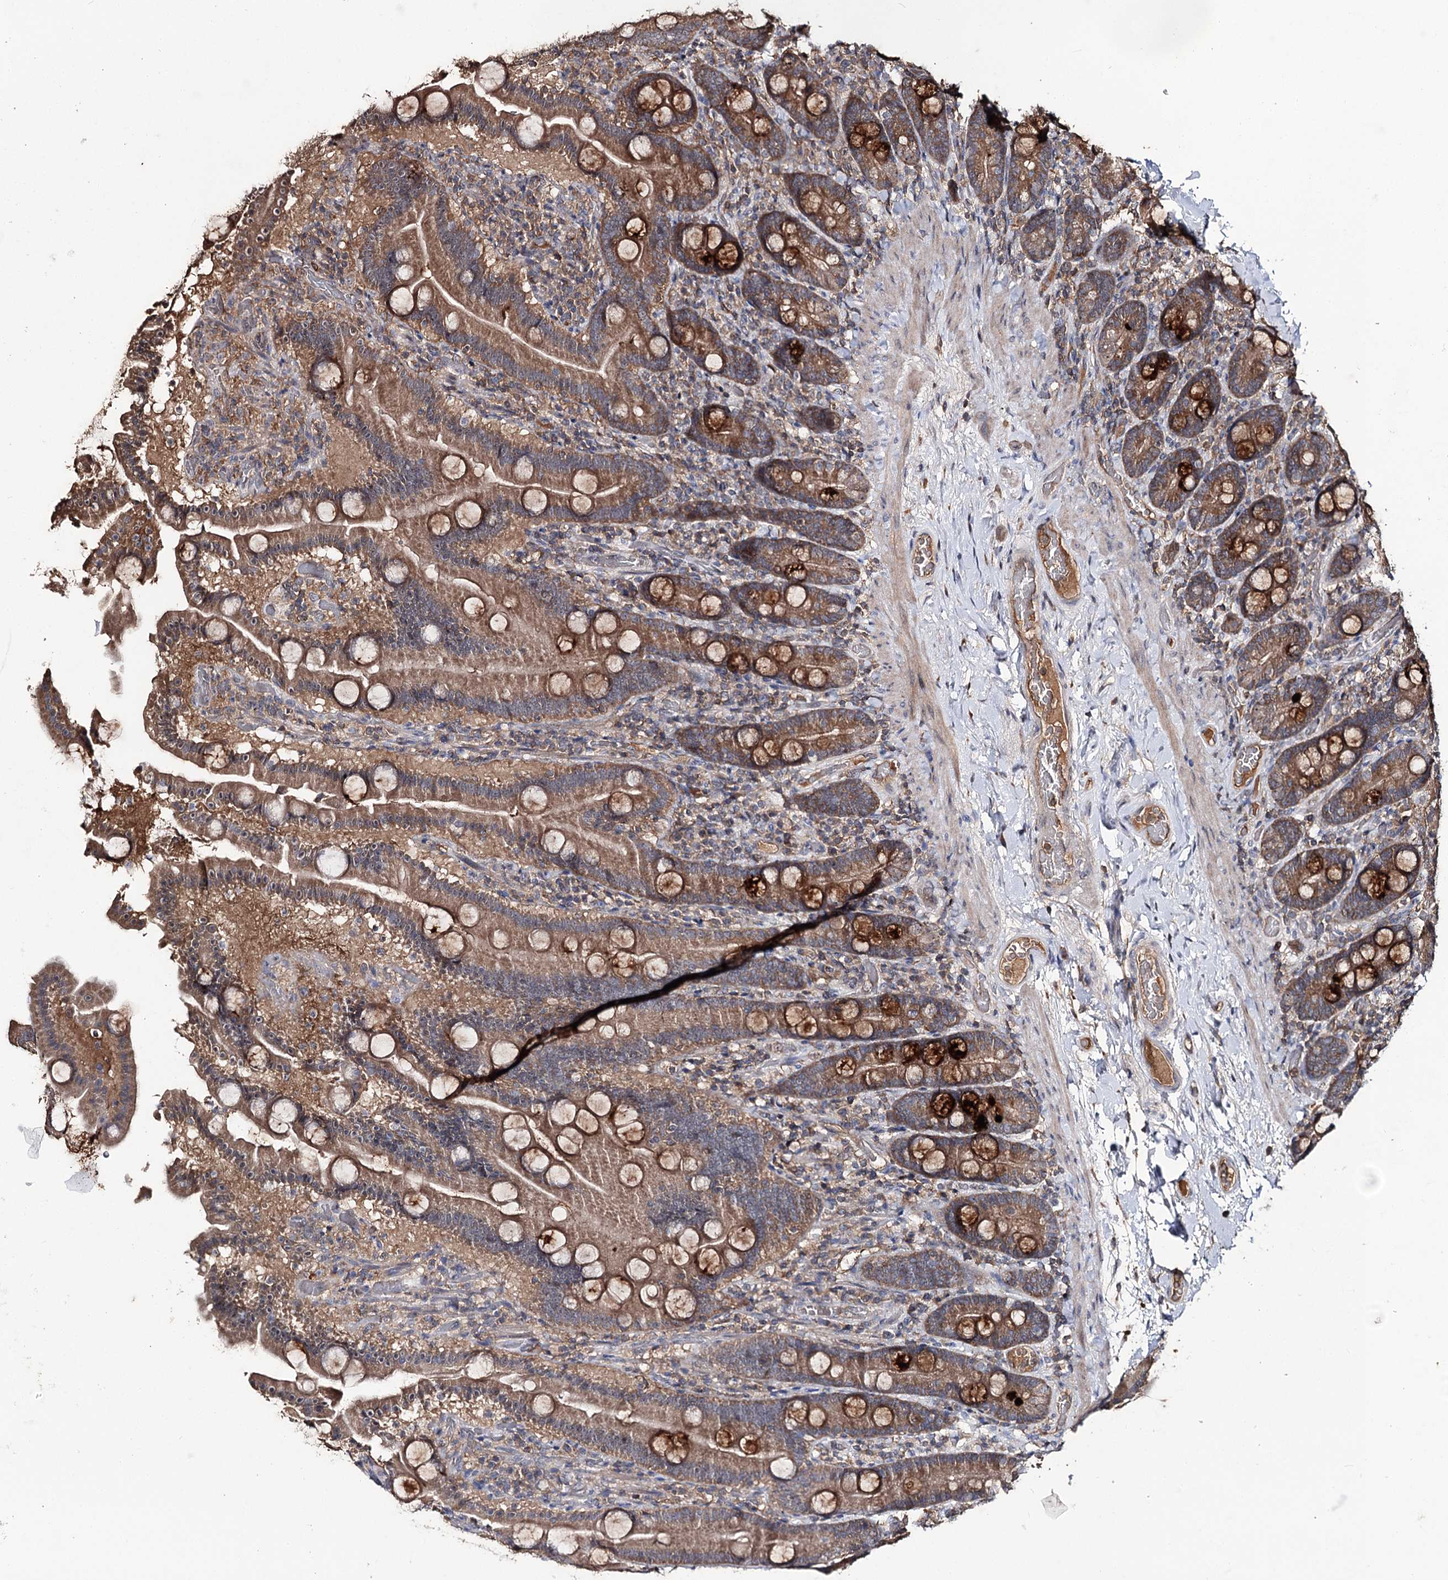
{"staining": {"intensity": "strong", "quantity": ">75%", "location": "cytoplasmic/membranous"}, "tissue": "duodenum", "cell_type": "Glandular cells", "image_type": "normal", "snomed": [{"axis": "morphology", "description": "Normal tissue, NOS"}, {"axis": "topography", "description": "Duodenum"}], "caption": "Benign duodenum shows strong cytoplasmic/membranous staining in about >75% of glandular cells, visualized by immunohistochemistry.", "gene": "FAM53B", "patient": {"sex": "male", "age": 55}}